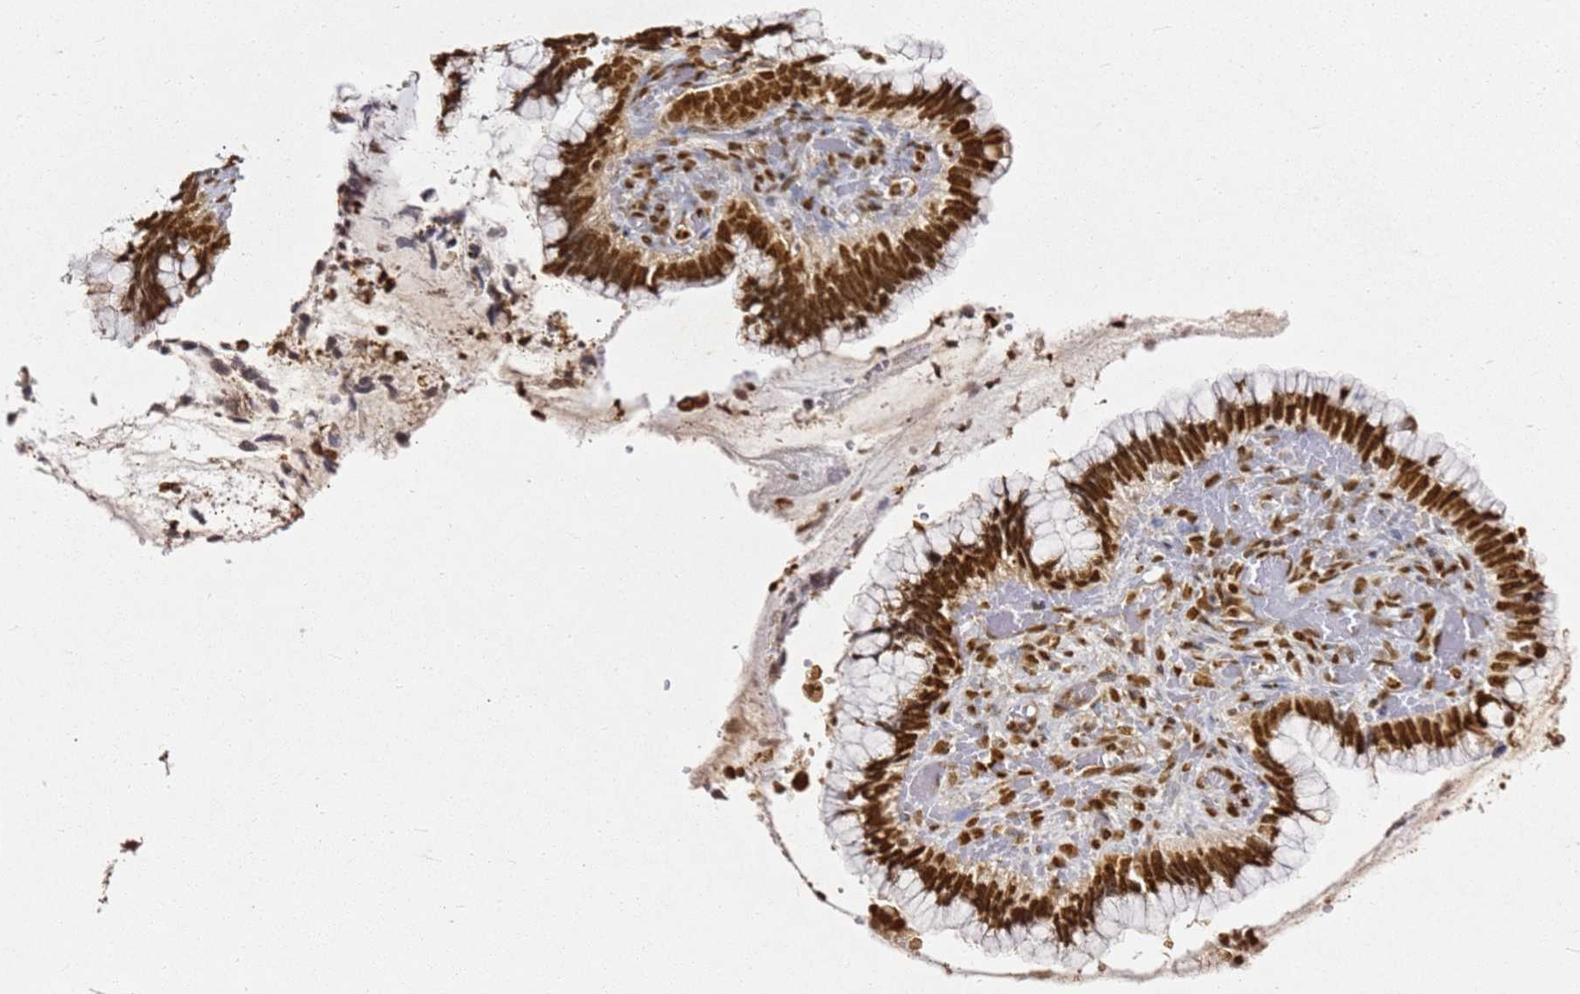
{"staining": {"intensity": "strong", "quantity": ">75%", "location": "nuclear"}, "tissue": "cervical cancer", "cell_type": "Tumor cells", "image_type": "cancer", "snomed": [{"axis": "morphology", "description": "Adenocarcinoma, NOS"}, {"axis": "topography", "description": "Cervix"}], "caption": "IHC histopathology image of cervical cancer stained for a protein (brown), which reveals high levels of strong nuclear positivity in about >75% of tumor cells.", "gene": "APEX1", "patient": {"sex": "female", "age": 44}}